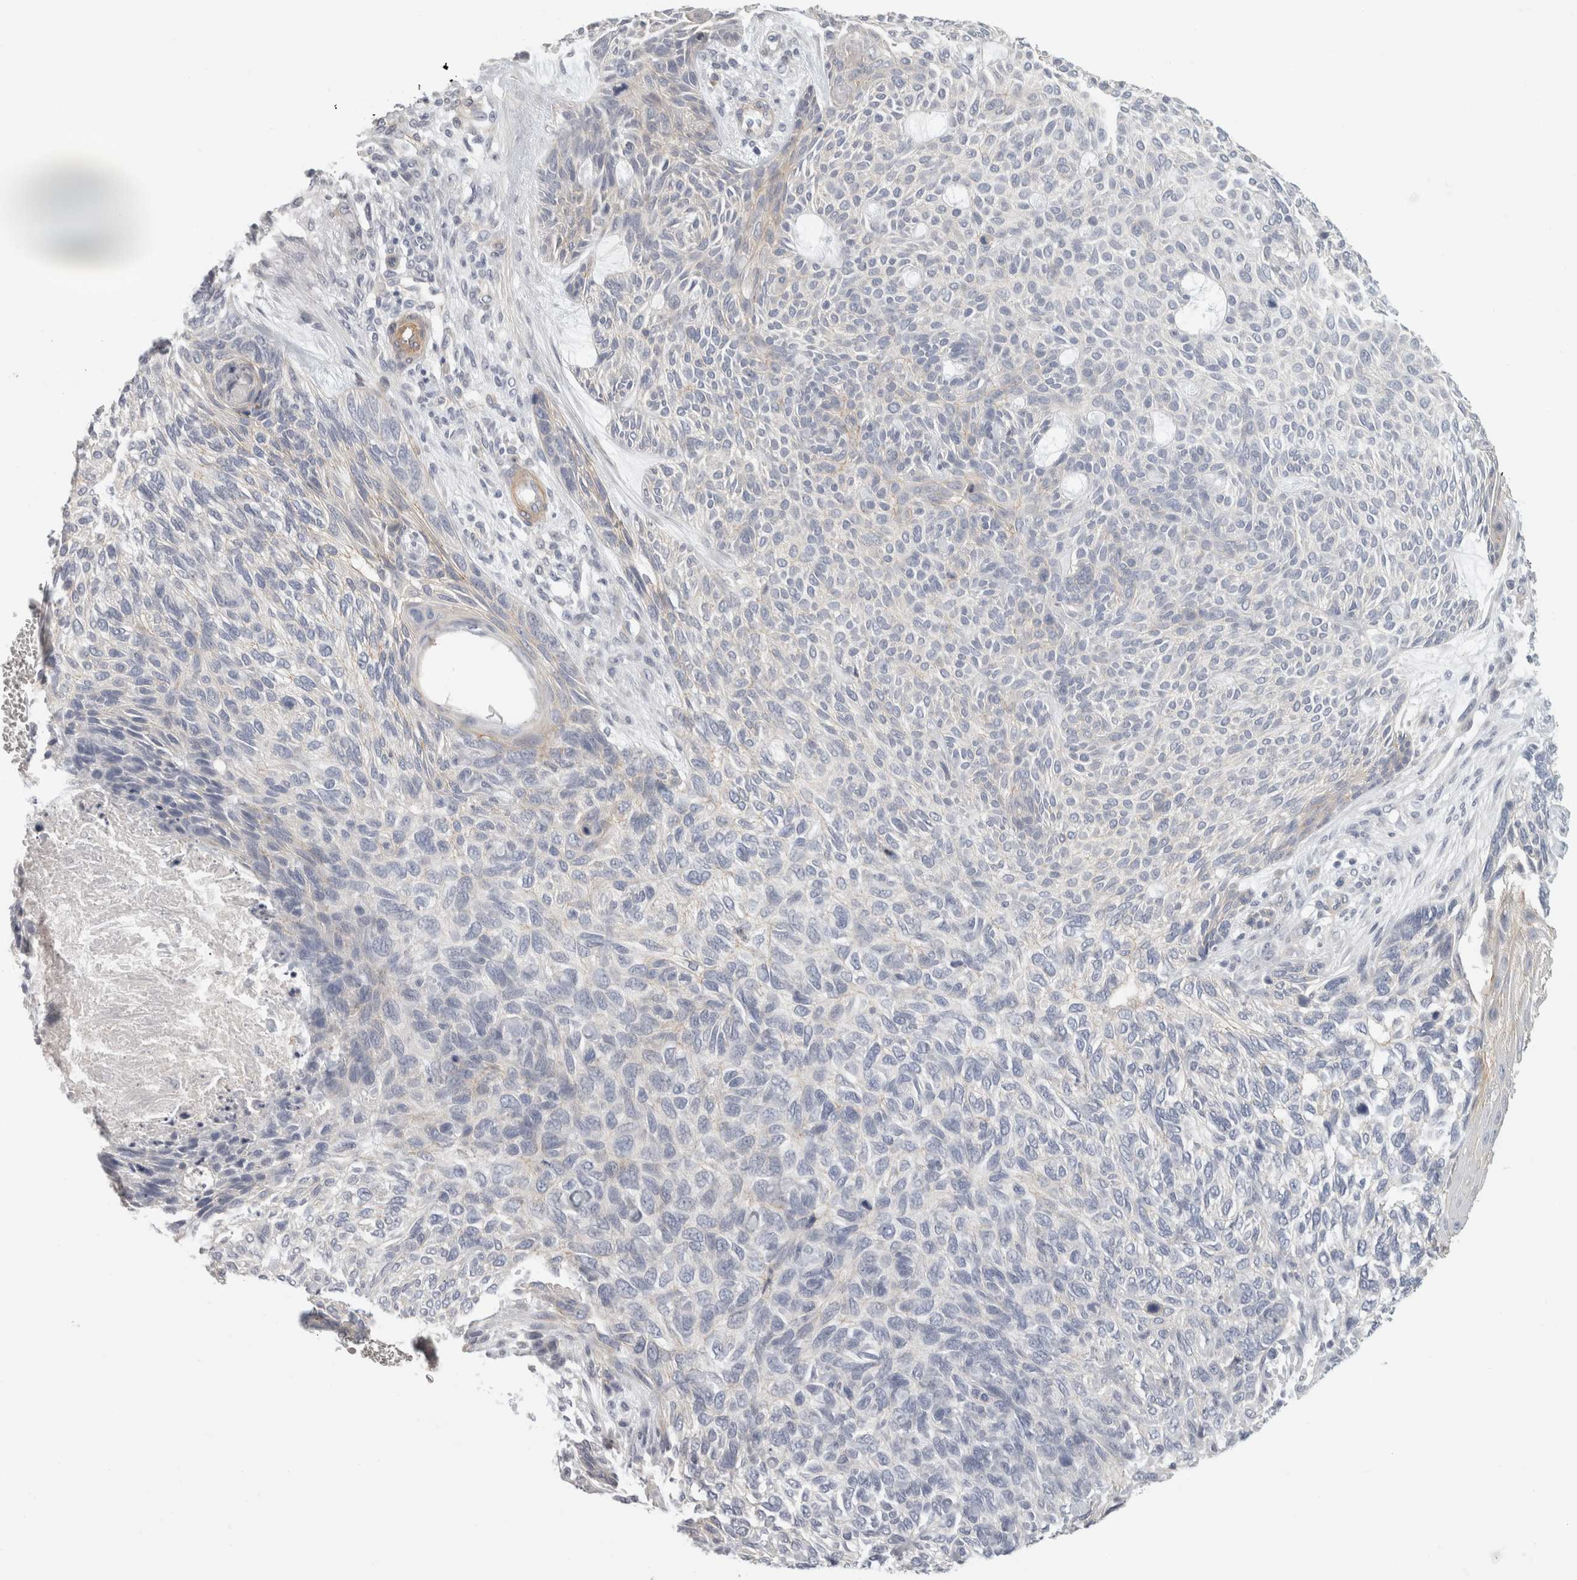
{"staining": {"intensity": "negative", "quantity": "none", "location": "none"}, "tissue": "skin cancer", "cell_type": "Tumor cells", "image_type": "cancer", "snomed": [{"axis": "morphology", "description": "Basal cell carcinoma"}, {"axis": "topography", "description": "Skin"}], "caption": "IHC image of human skin cancer stained for a protein (brown), which demonstrates no expression in tumor cells. (DAB (3,3'-diaminobenzidine) IHC, high magnification).", "gene": "FBLIM1", "patient": {"sex": "male", "age": 55}}